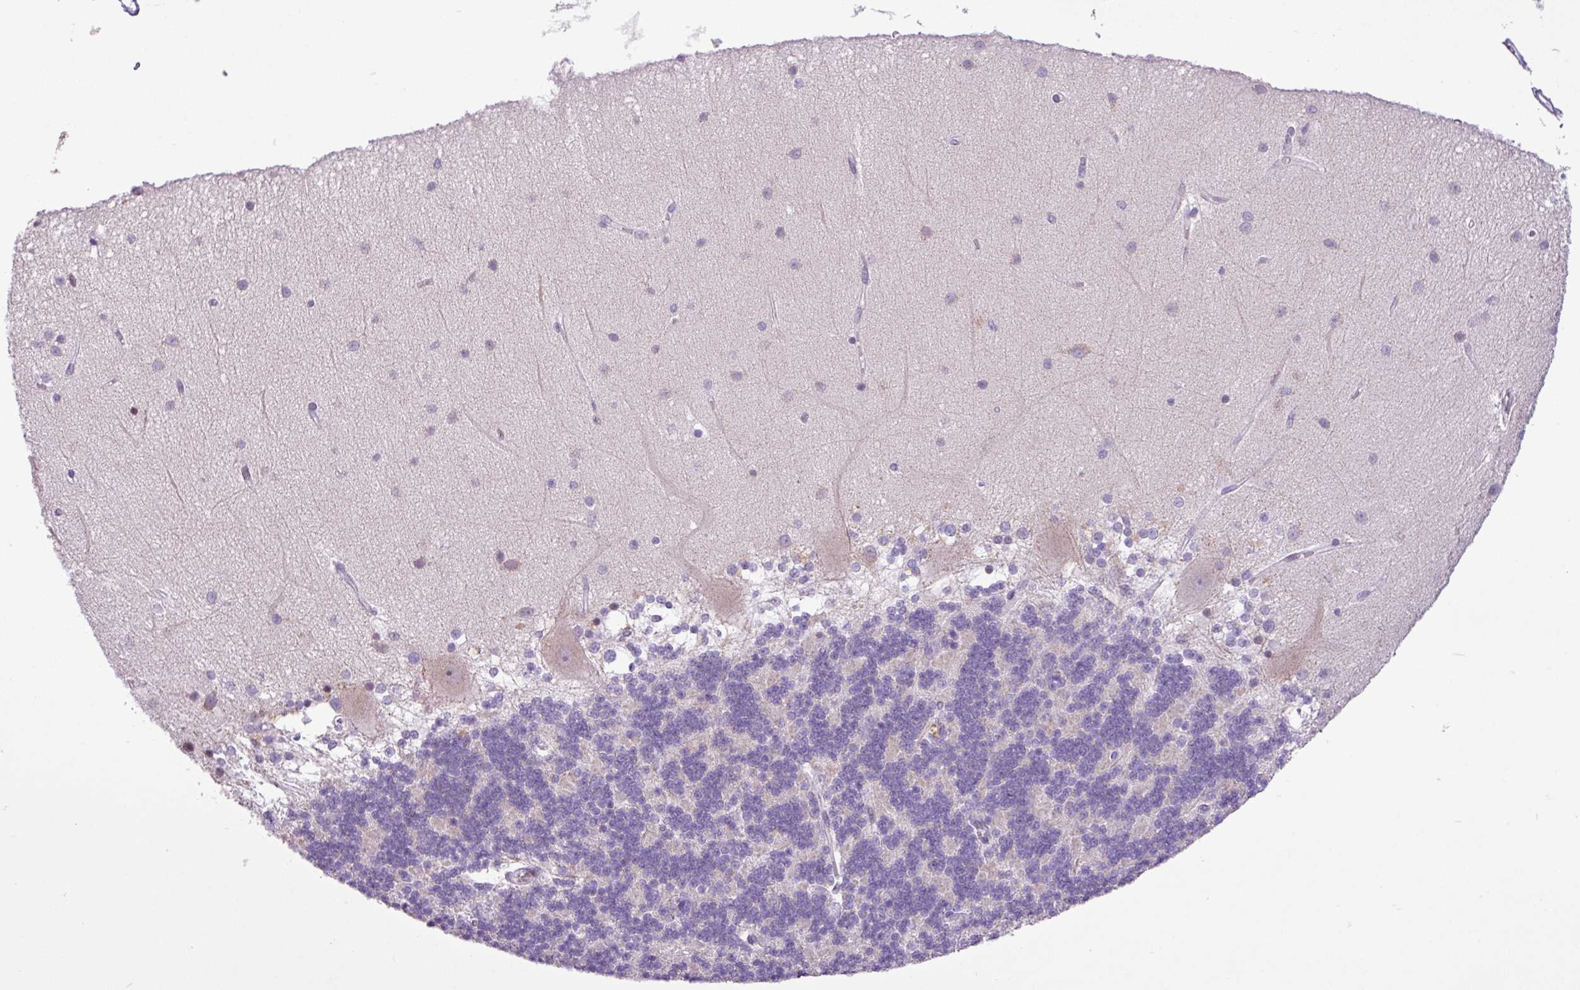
{"staining": {"intensity": "negative", "quantity": "none", "location": "none"}, "tissue": "cerebellum", "cell_type": "Cells in granular layer", "image_type": "normal", "snomed": [{"axis": "morphology", "description": "Normal tissue, NOS"}, {"axis": "topography", "description": "Cerebellum"}], "caption": "High power microscopy micrograph of an immunohistochemistry image of unremarkable cerebellum, revealing no significant staining in cells in granular layer.", "gene": "ZNF354A", "patient": {"sex": "female", "age": 54}}